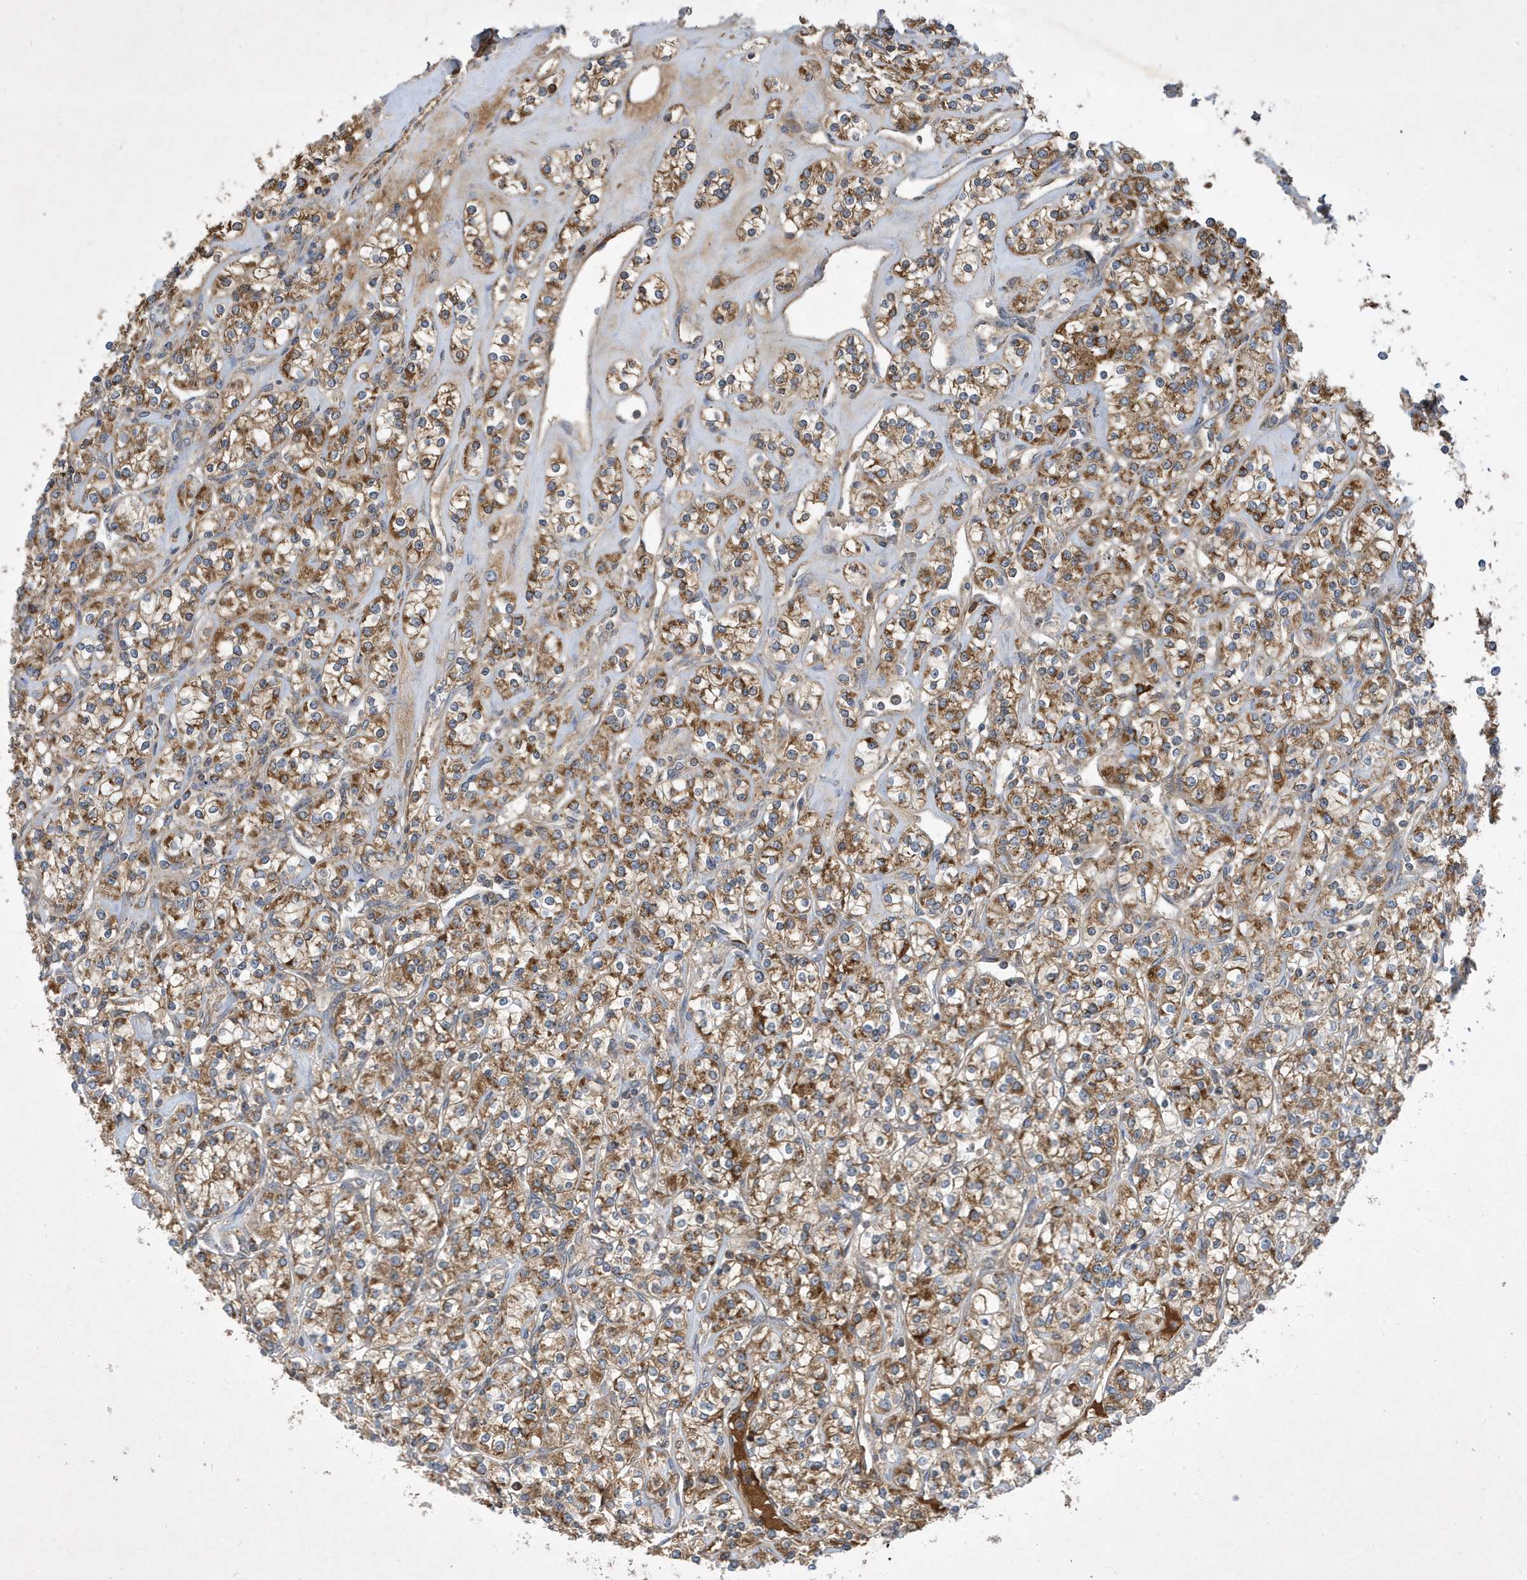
{"staining": {"intensity": "moderate", "quantity": ">75%", "location": "cytoplasmic/membranous"}, "tissue": "renal cancer", "cell_type": "Tumor cells", "image_type": "cancer", "snomed": [{"axis": "morphology", "description": "Adenocarcinoma, NOS"}, {"axis": "topography", "description": "Kidney"}], "caption": "Immunohistochemical staining of human adenocarcinoma (renal) shows medium levels of moderate cytoplasmic/membranous positivity in about >75% of tumor cells.", "gene": "STK19", "patient": {"sex": "male", "age": 77}}